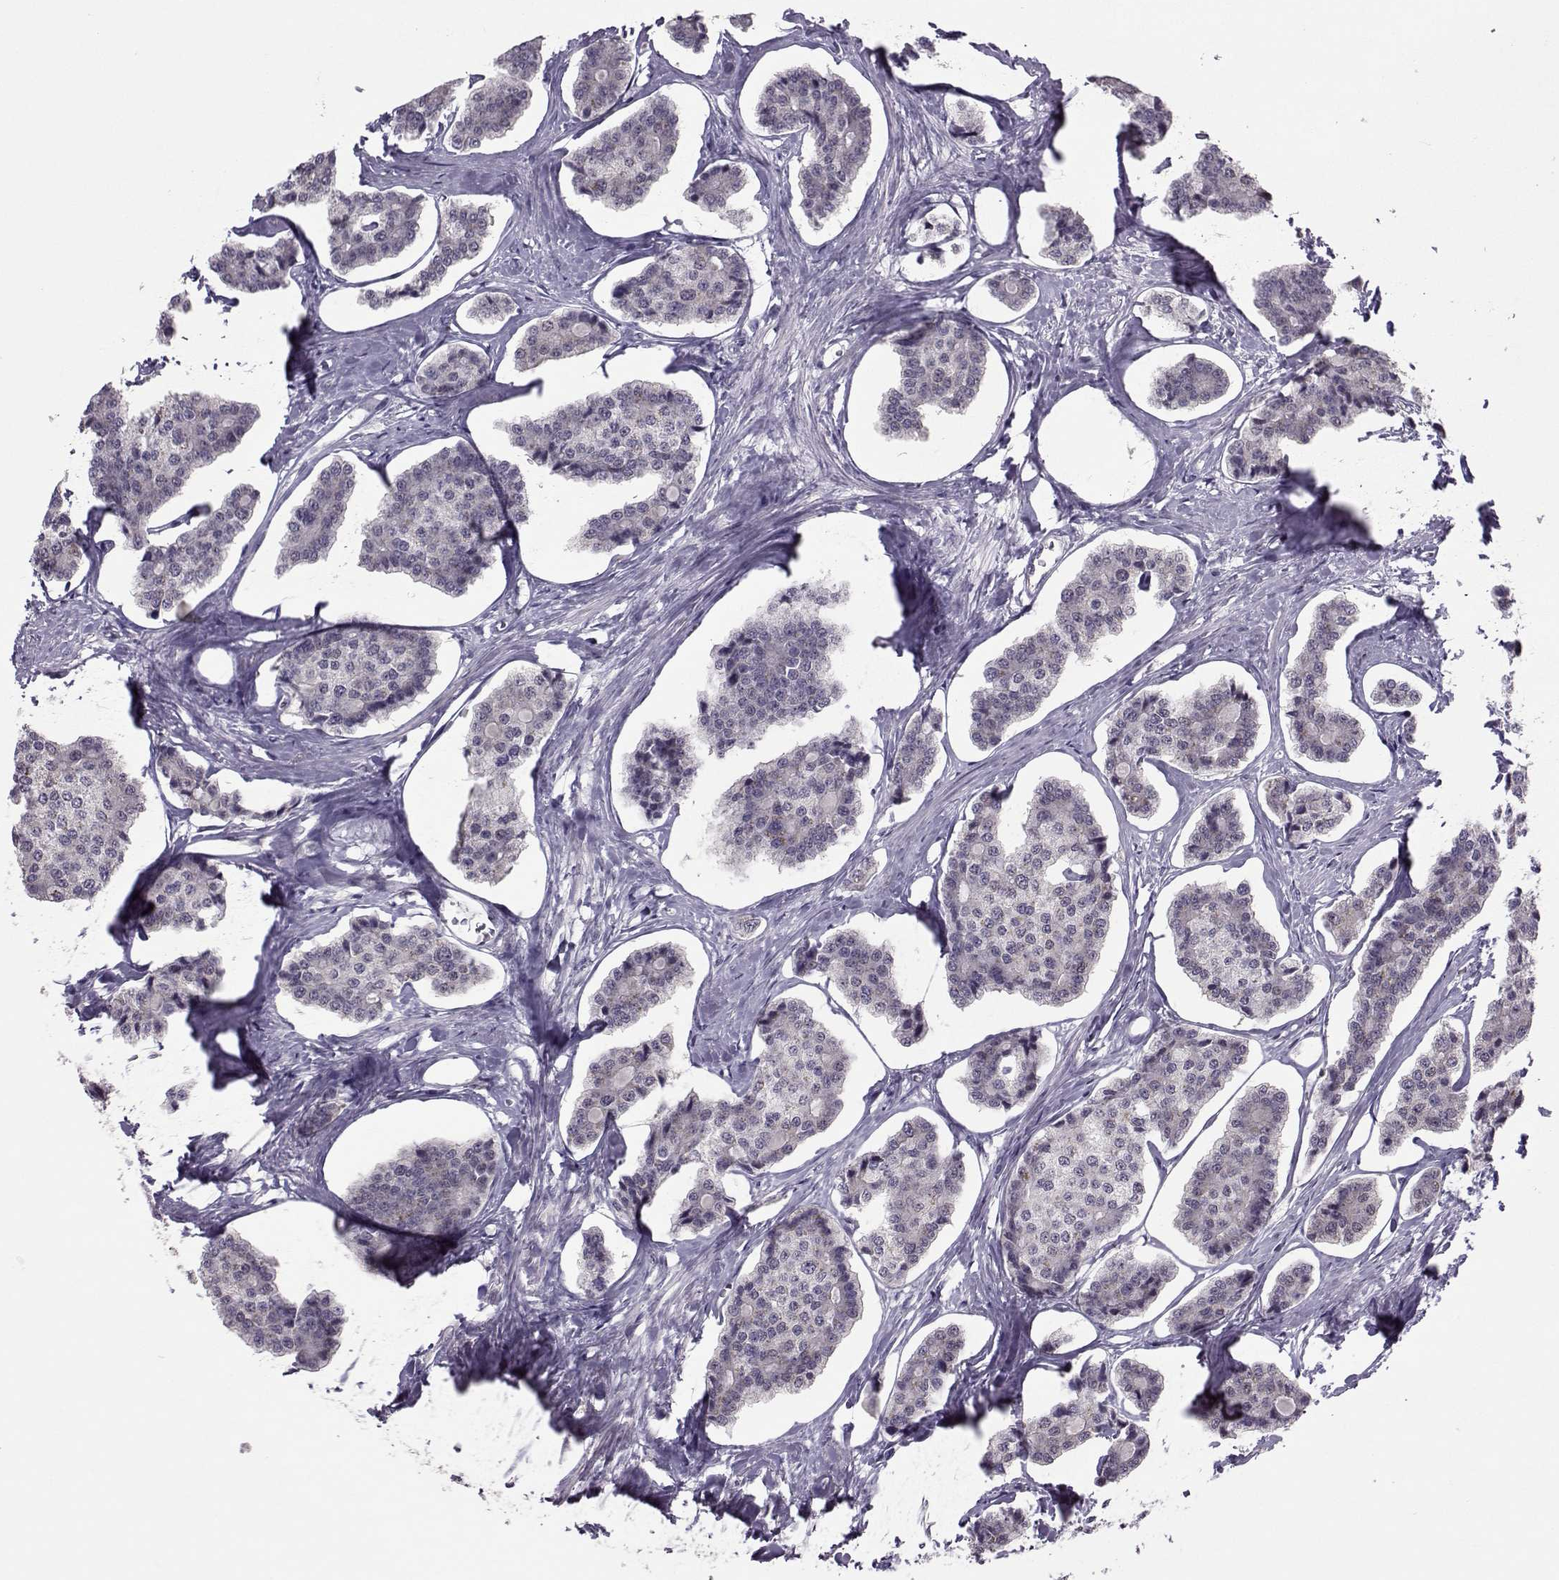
{"staining": {"intensity": "negative", "quantity": "none", "location": "none"}, "tissue": "carcinoid", "cell_type": "Tumor cells", "image_type": "cancer", "snomed": [{"axis": "morphology", "description": "Carcinoid, malignant, NOS"}, {"axis": "topography", "description": "Small intestine"}], "caption": "Immunohistochemistry (IHC) of human carcinoid exhibits no staining in tumor cells.", "gene": "ASRGL1", "patient": {"sex": "female", "age": 65}}